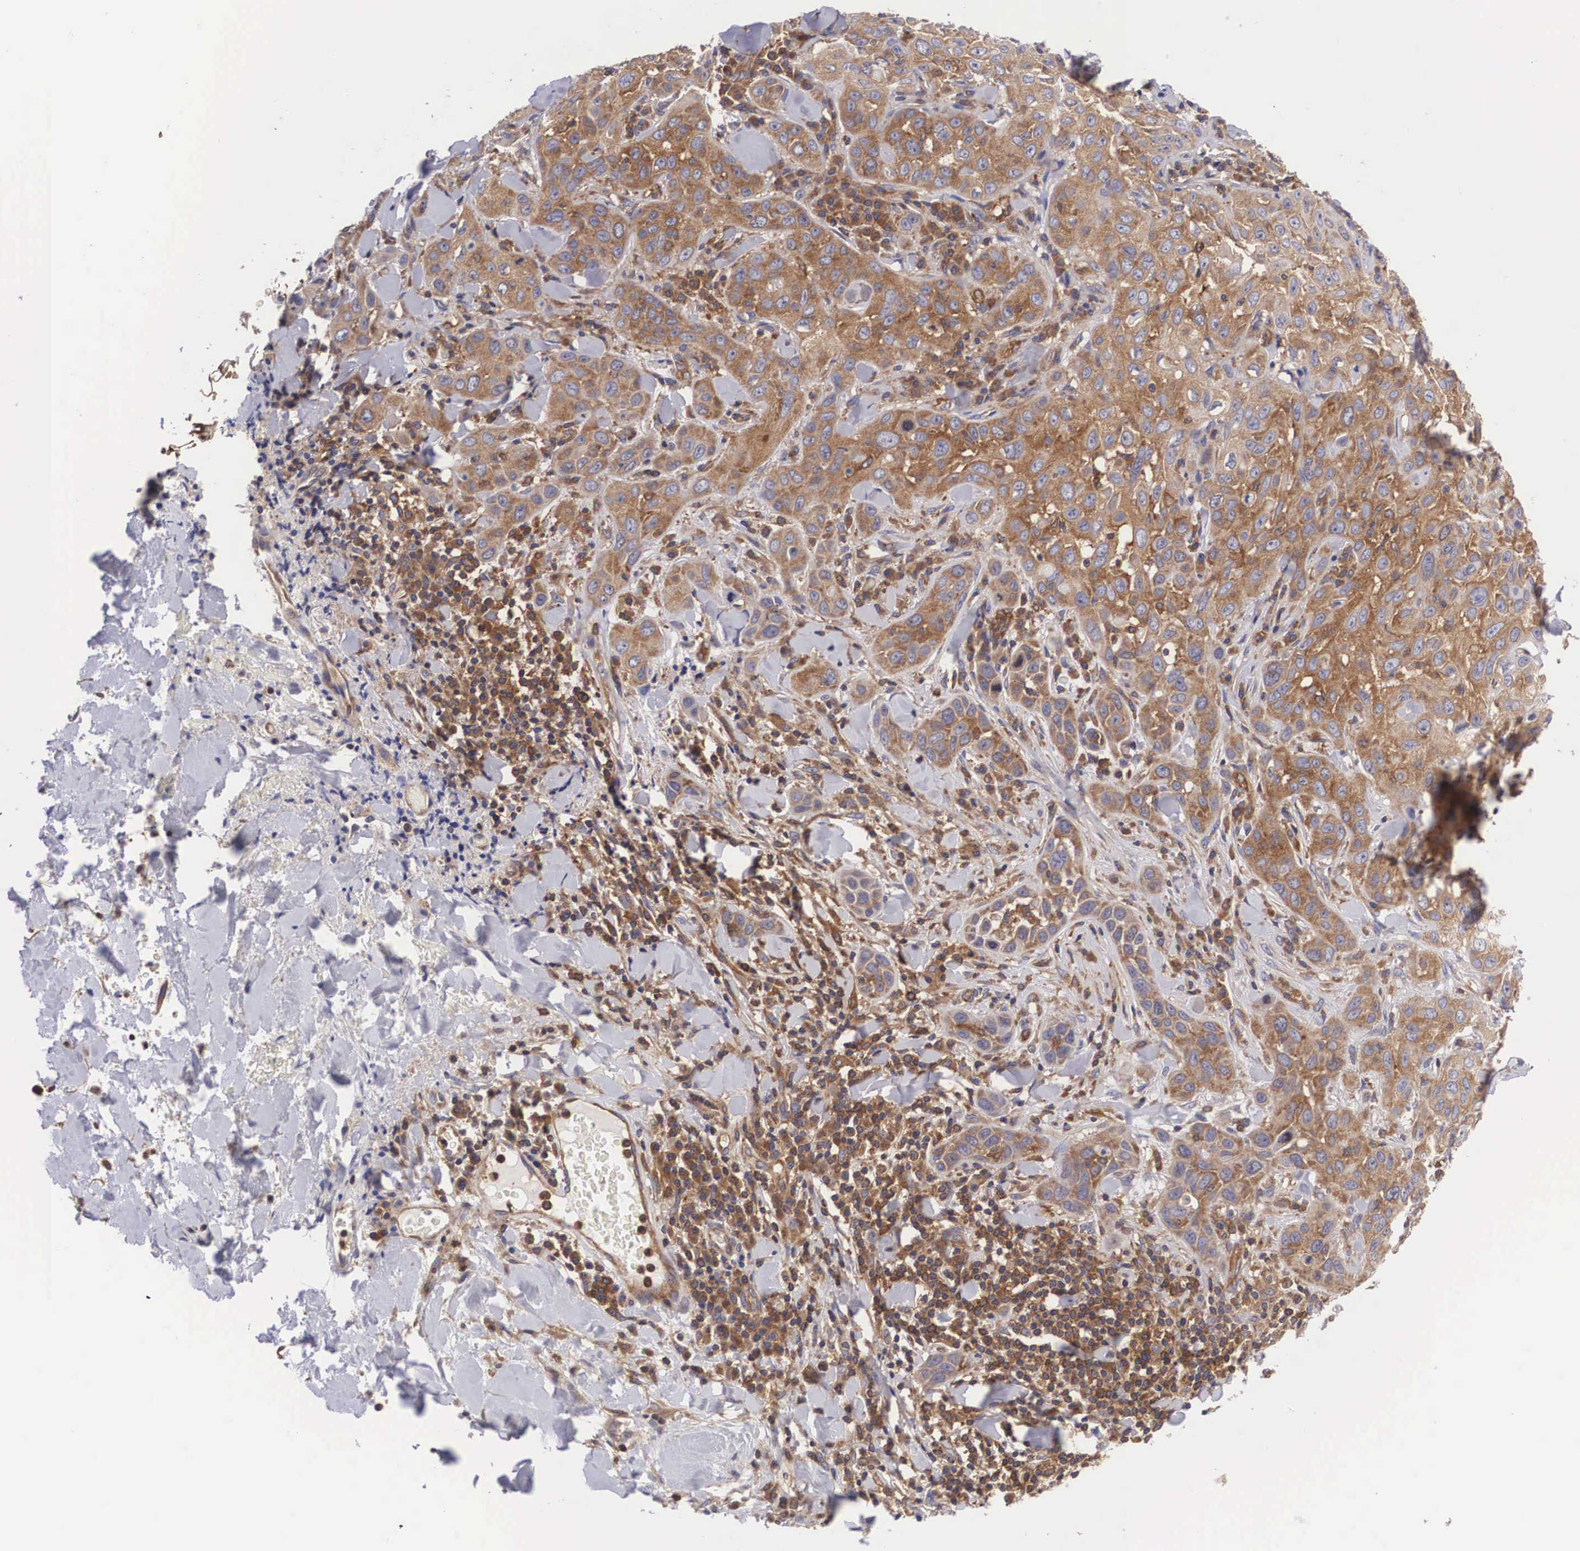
{"staining": {"intensity": "moderate", "quantity": ">75%", "location": "cytoplasmic/membranous"}, "tissue": "skin cancer", "cell_type": "Tumor cells", "image_type": "cancer", "snomed": [{"axis": "morphology", "description": "Squamous cell carcinoma, NOS"}, {"axis": "topography", "description": "Skin"}], "caption": "Tumor cells show moderate cytoplasmic/membranous staining in approximately >75% of cells in skin squamous cell carcinoma.", "gene": "GRIPAP1", "patient": {"sex": "male", "age": 84}}